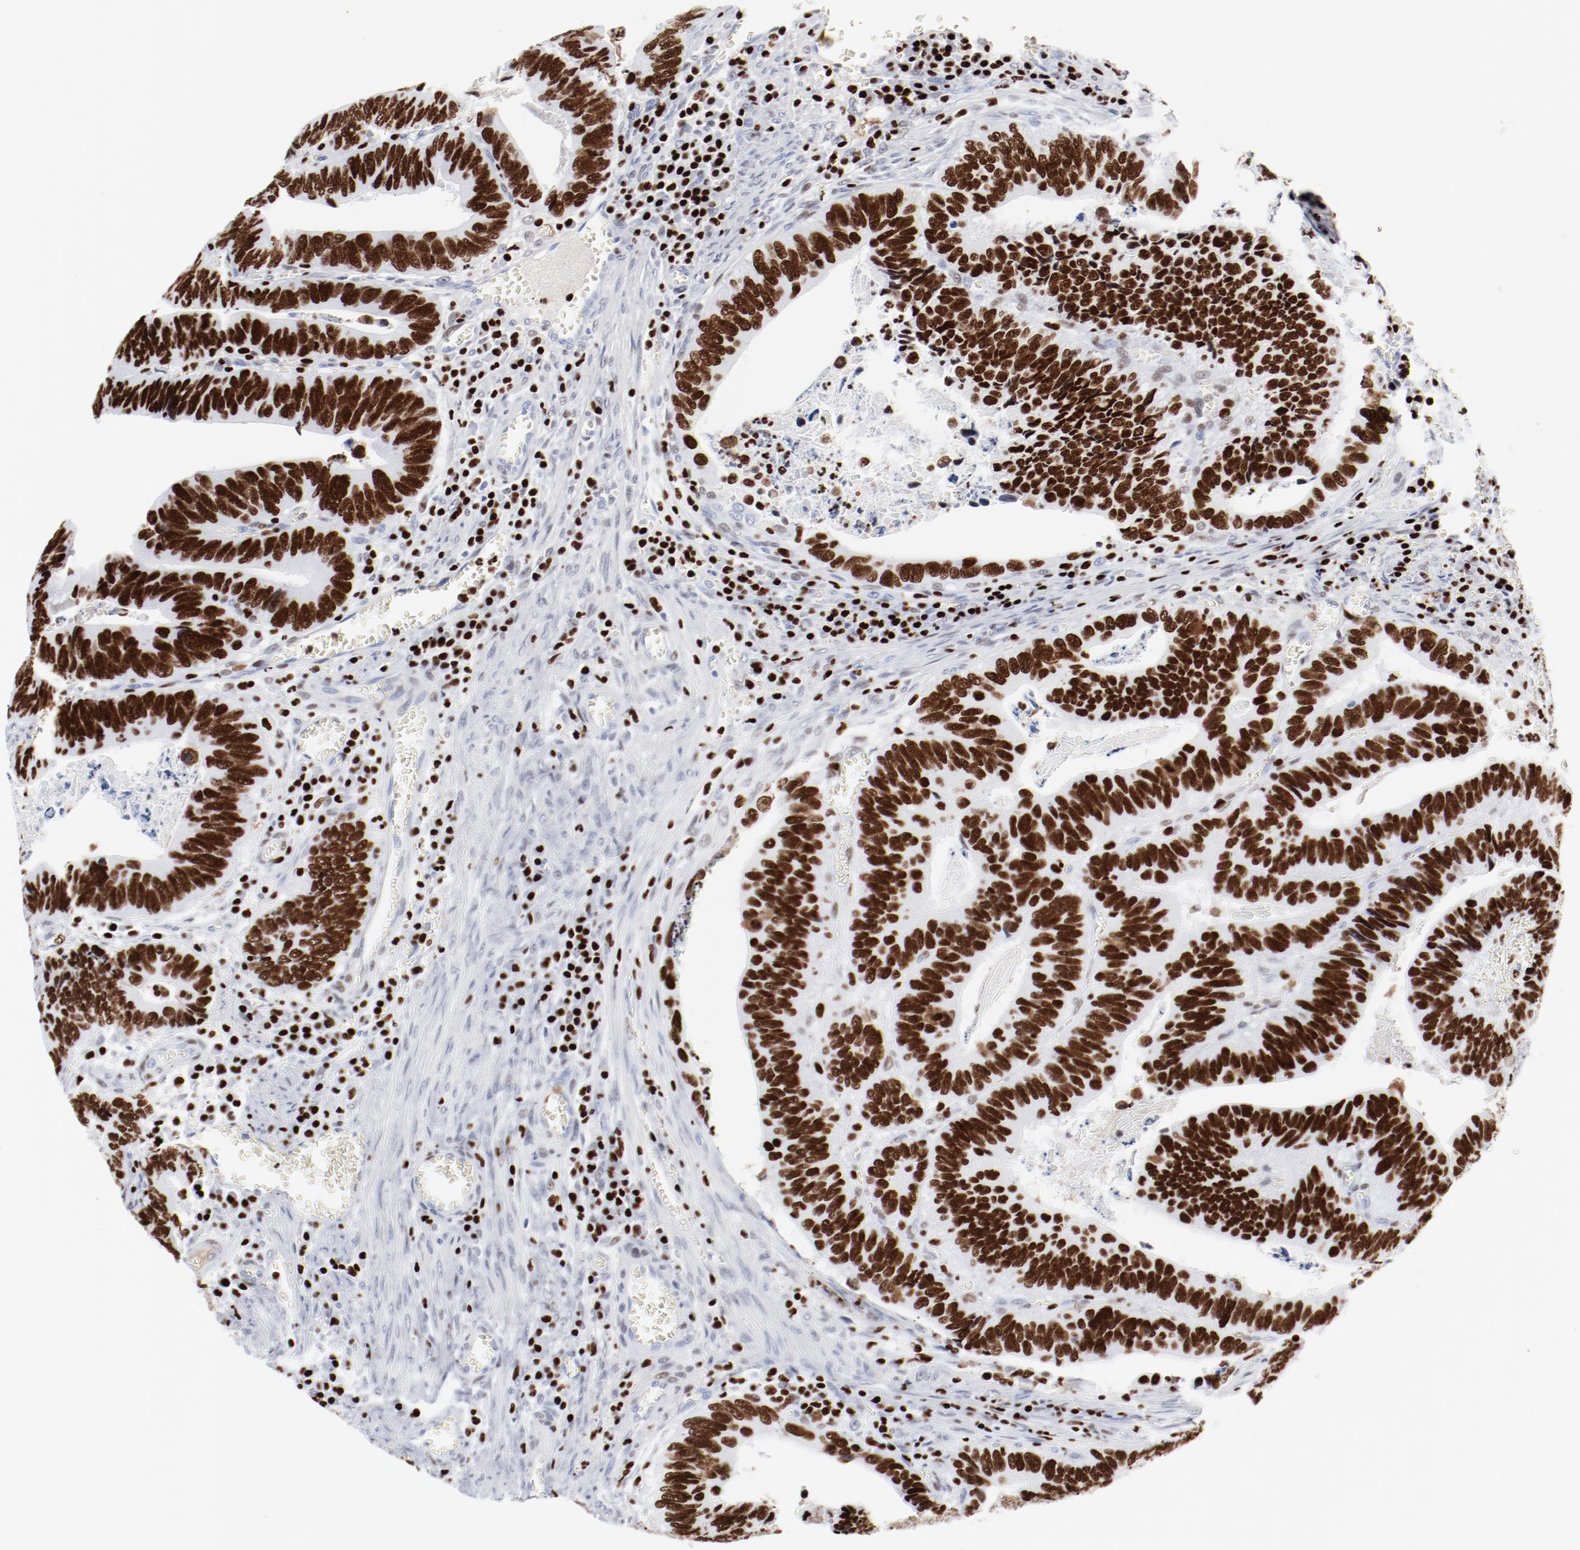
{"staining": {"intensity": "strong", "quantity": ">75%", "location": "nuclear"}, "tissue": "colorectal cancer", "cell_type": "Tumor cells", "image_type": "cancer", "snomed": [{"axis": "morphology", "description": "Adenocarcinoma, NOS"}, {"axis": "topography", "description": "Colon"}], "caption": "This histopathology image reveals immunohistochemistry staining of human adenocarcinoma (colorectal), with high strong nuclear staining in about >75% of tumor cells.", "gene": "SMARCC2", "patient": {"sex": "male", "age": 72}}